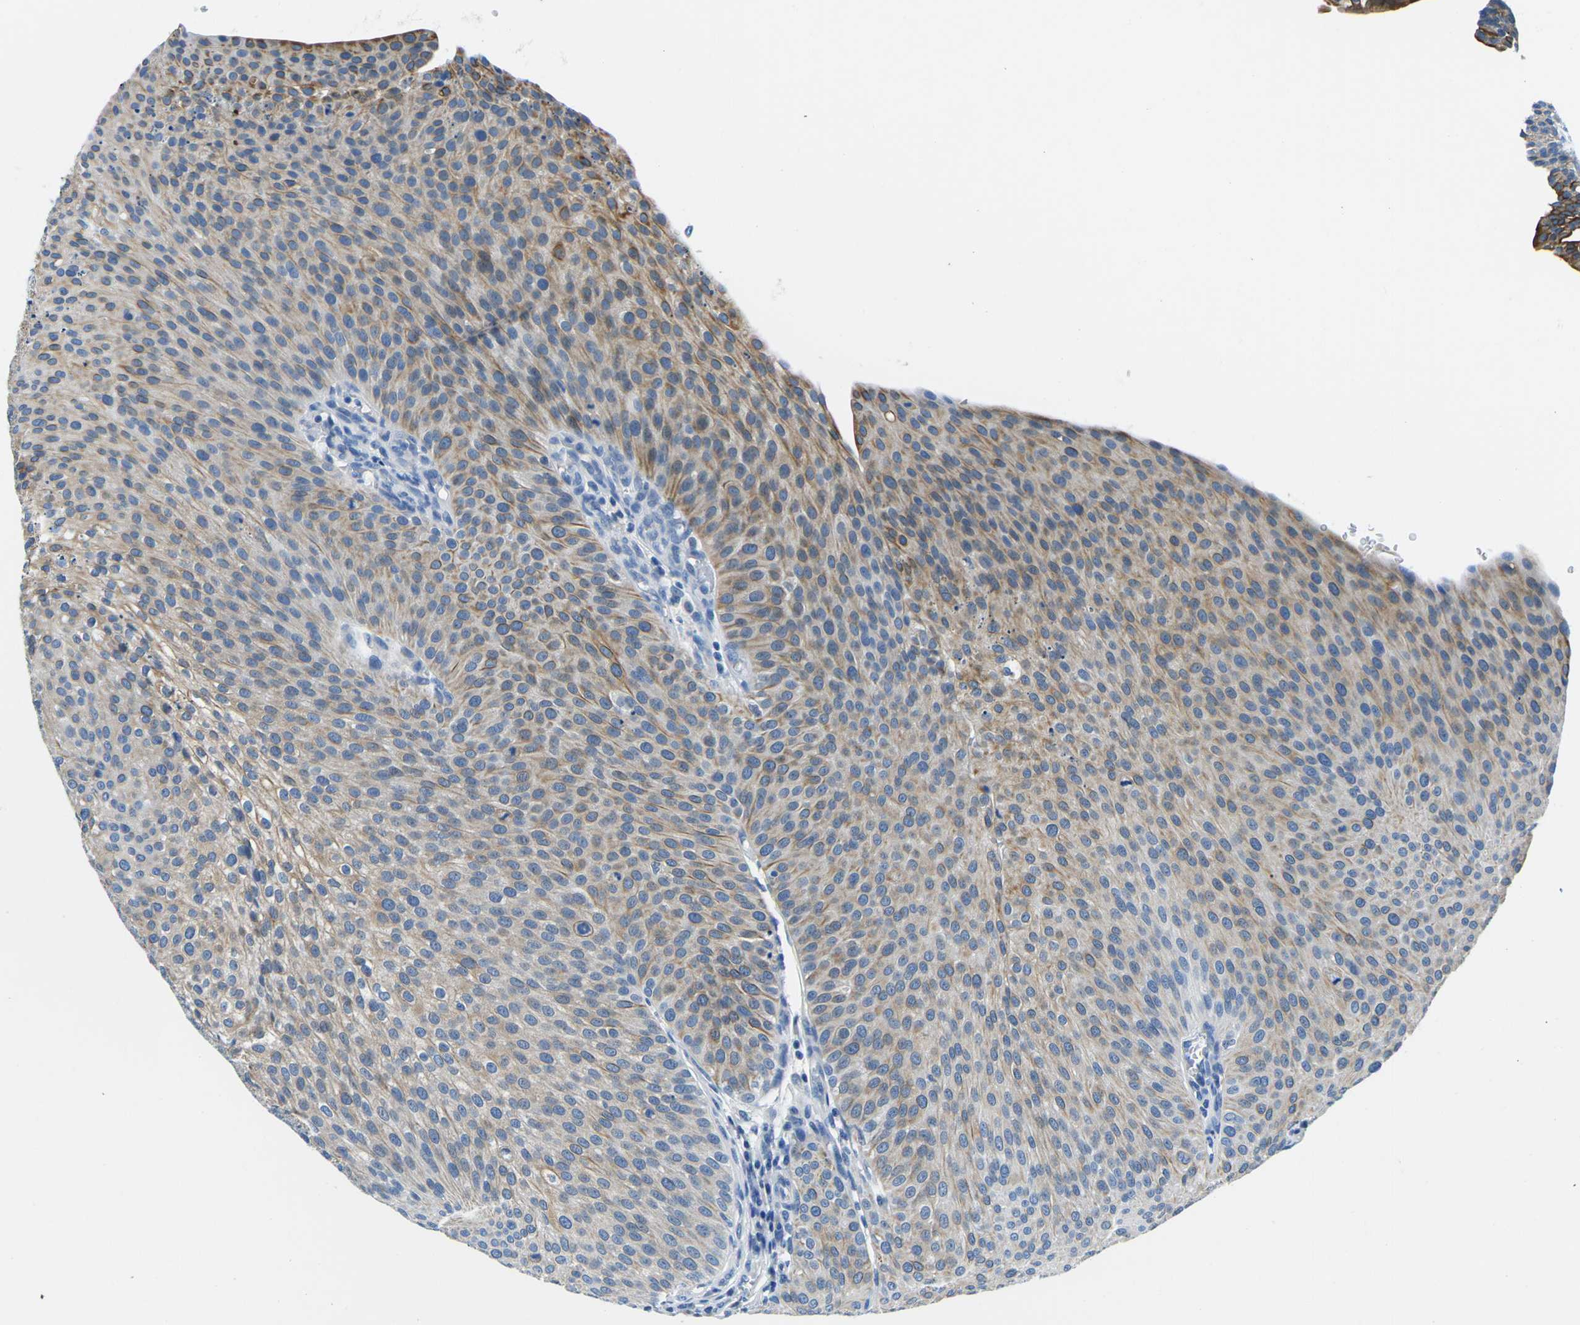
{"staining": {"intensity": "moderate", "quantity": ">75%", "location": "cytoplasmic/membranous"}, "tissue": "urothelial cancer", "cell_type": "Tumor cells", "image_type": "cancer", "snomed": [{"axis": "morphology", "description": "Urothelial carcinoma, Low grade"}, {"axis": "topography", "description": "Smooth muscle"}, {"axis": "topography", "description": "Urinary bladder"}], "caption": "IHC (DAB (3,3'-diaminobenzidine)) staining of human urothelial carcinoma (low-grade) displays moderate cytoplasmic/membranous protein positivity in about >75% of tumor cells.", "gene": "TM6SF1", "patient": {"sex": "male", "age": 60}}